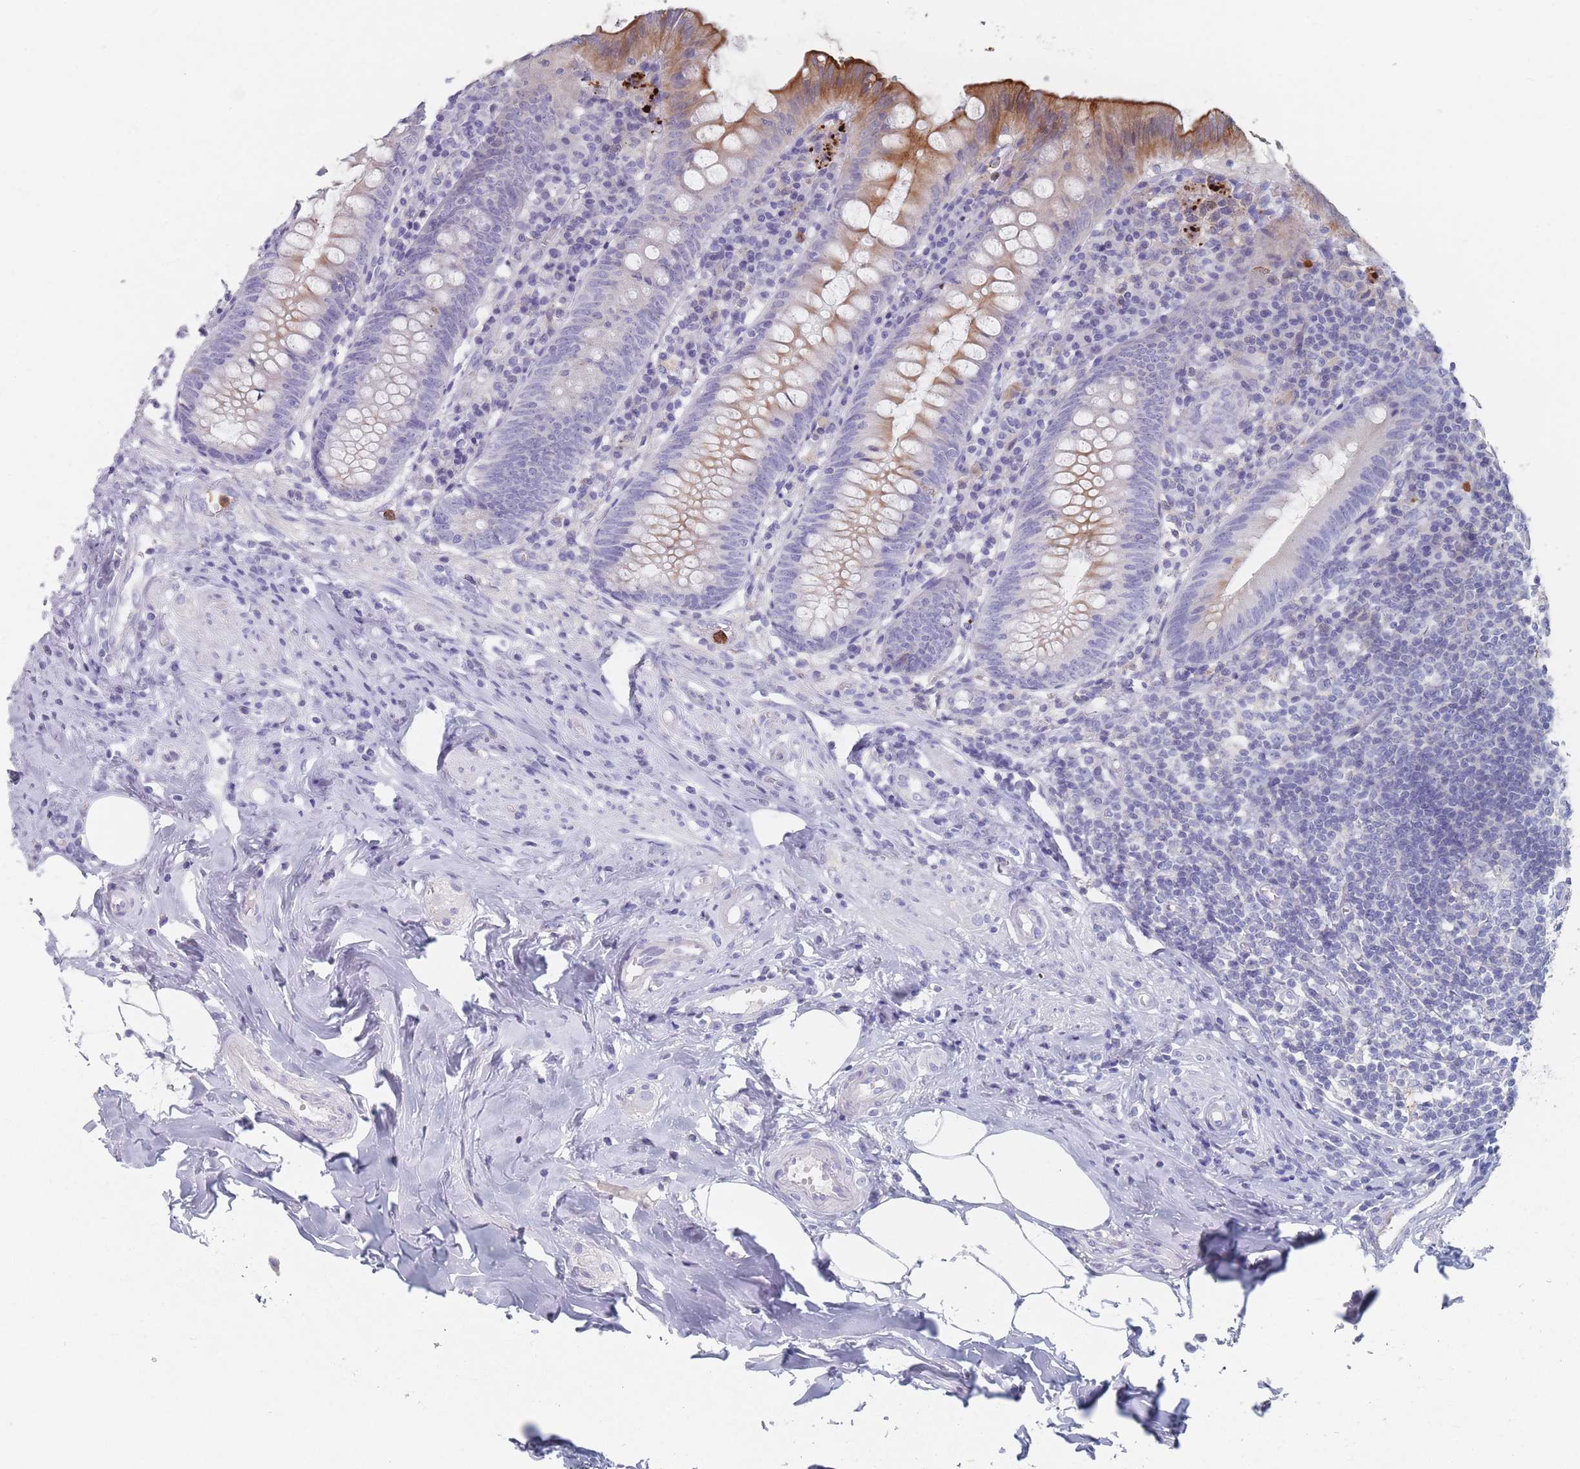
{"staining": {"intensity": "moderate", "quantity": "<25%", "location": "cytoplasmic/membranous"}, "tissue": "appendix", "cell_type": "Glandular cells", "image_type": "normal", "snomed": [{"axis": "morphology", "description": "Normal tissue, NOS"}, {"axis": "topography", "description": "Appendix"}], "caption": "The photomicrograph reveals staining of unremarkable appendix, revealing moderate cytoplasmic/membranous protein positivity (brown color) within glandular cells. (IHC, brightfield microscopy, high magnification).", "gene": "ATP1A3", "patient": {"sex": "female", "age": 54}}